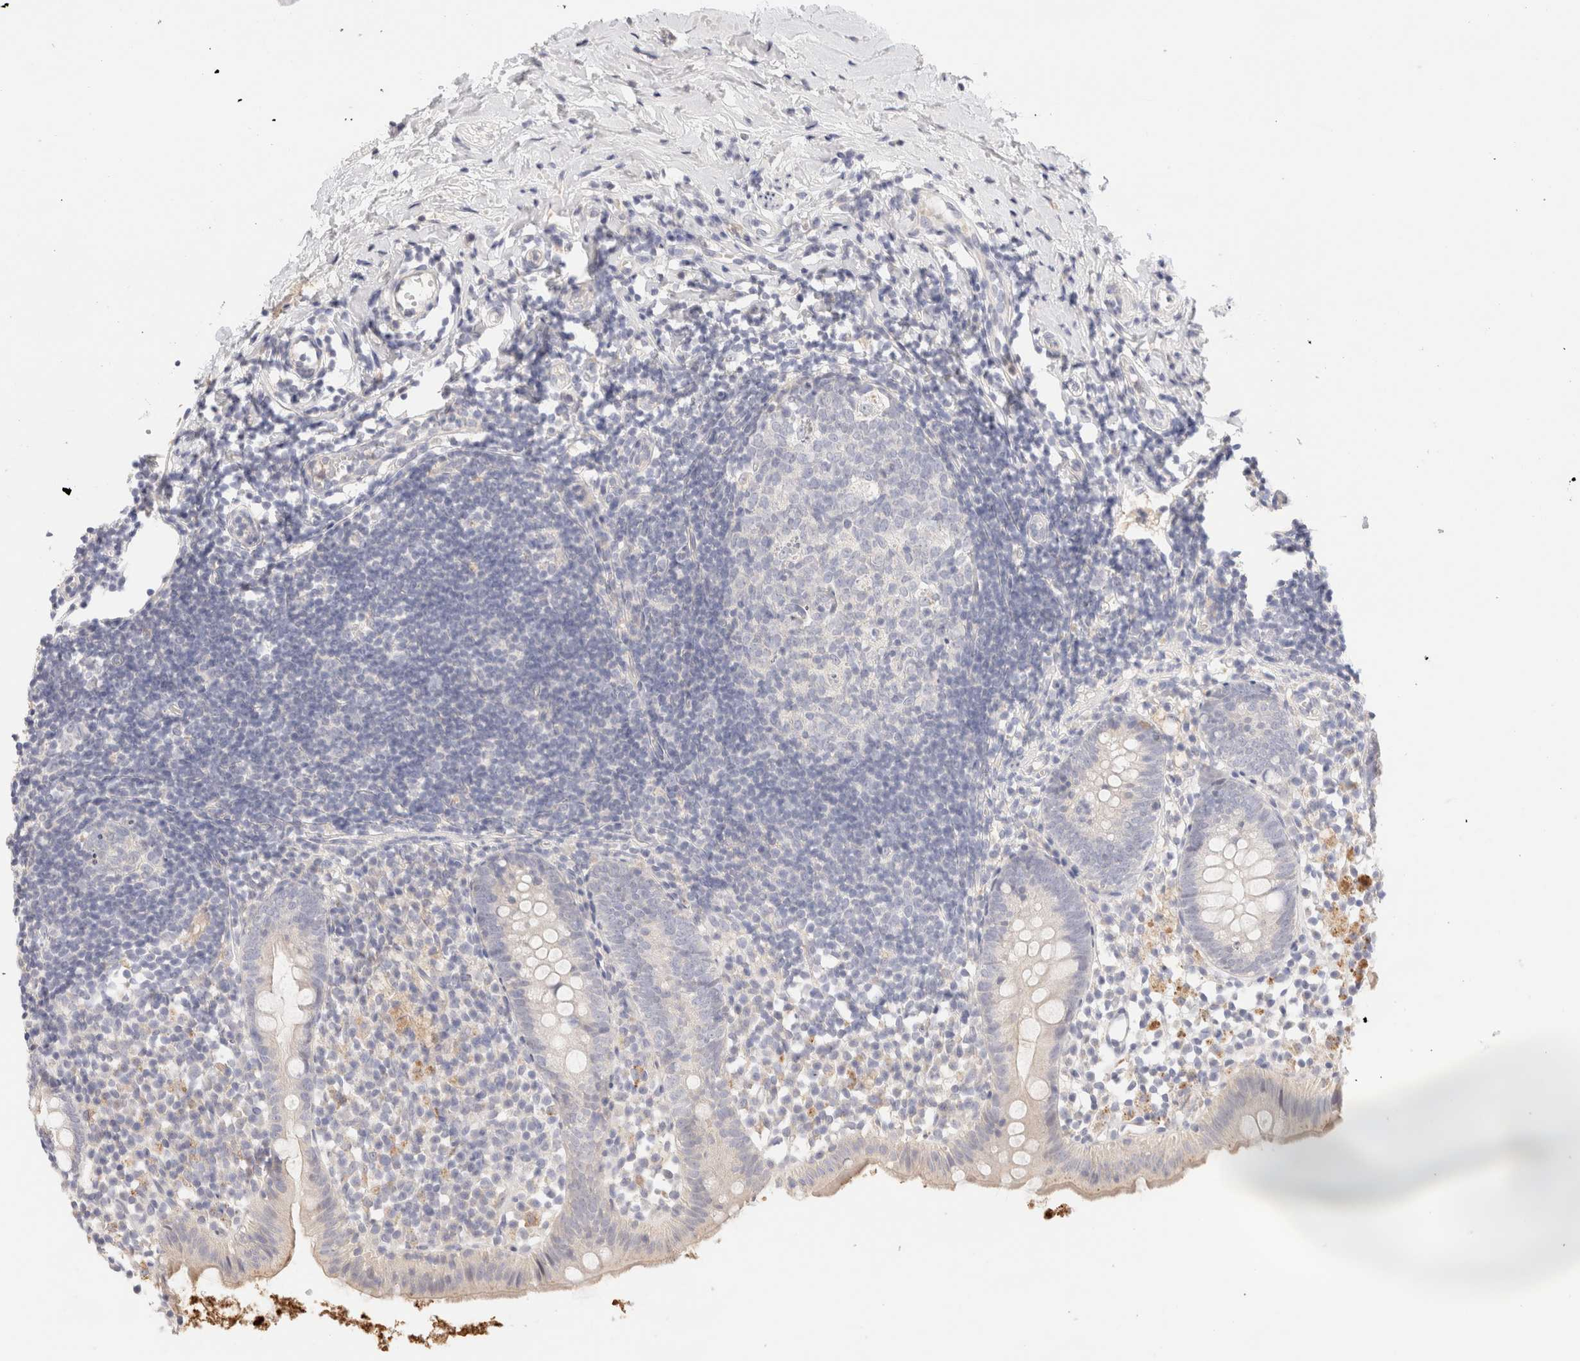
{"staining": {"intensity": "negative", "quantity": "none", "location": "none"}, "tissue": "appendix", "cell_type": "Glandular cells", "image_type": "normal", "snomed": [{"axis": "morphology", "description": "Normal tissue, NOS"}, {"axis": "topography", "description": "Appendix"}], "caption": "Immunohistochemistry histopathology image of benign appendix: appendix stained with DAB reveals no significant protein expression in glandular cells. (Stains: DAB (3,3'-diaminobenzidine) immunohistochemistry with hematoxylin counter stain, Microscopy: brightfield microscopy at high magnification).", "gene": "SCGB2A2", "patient": {"sex": "female", "age": 20}}